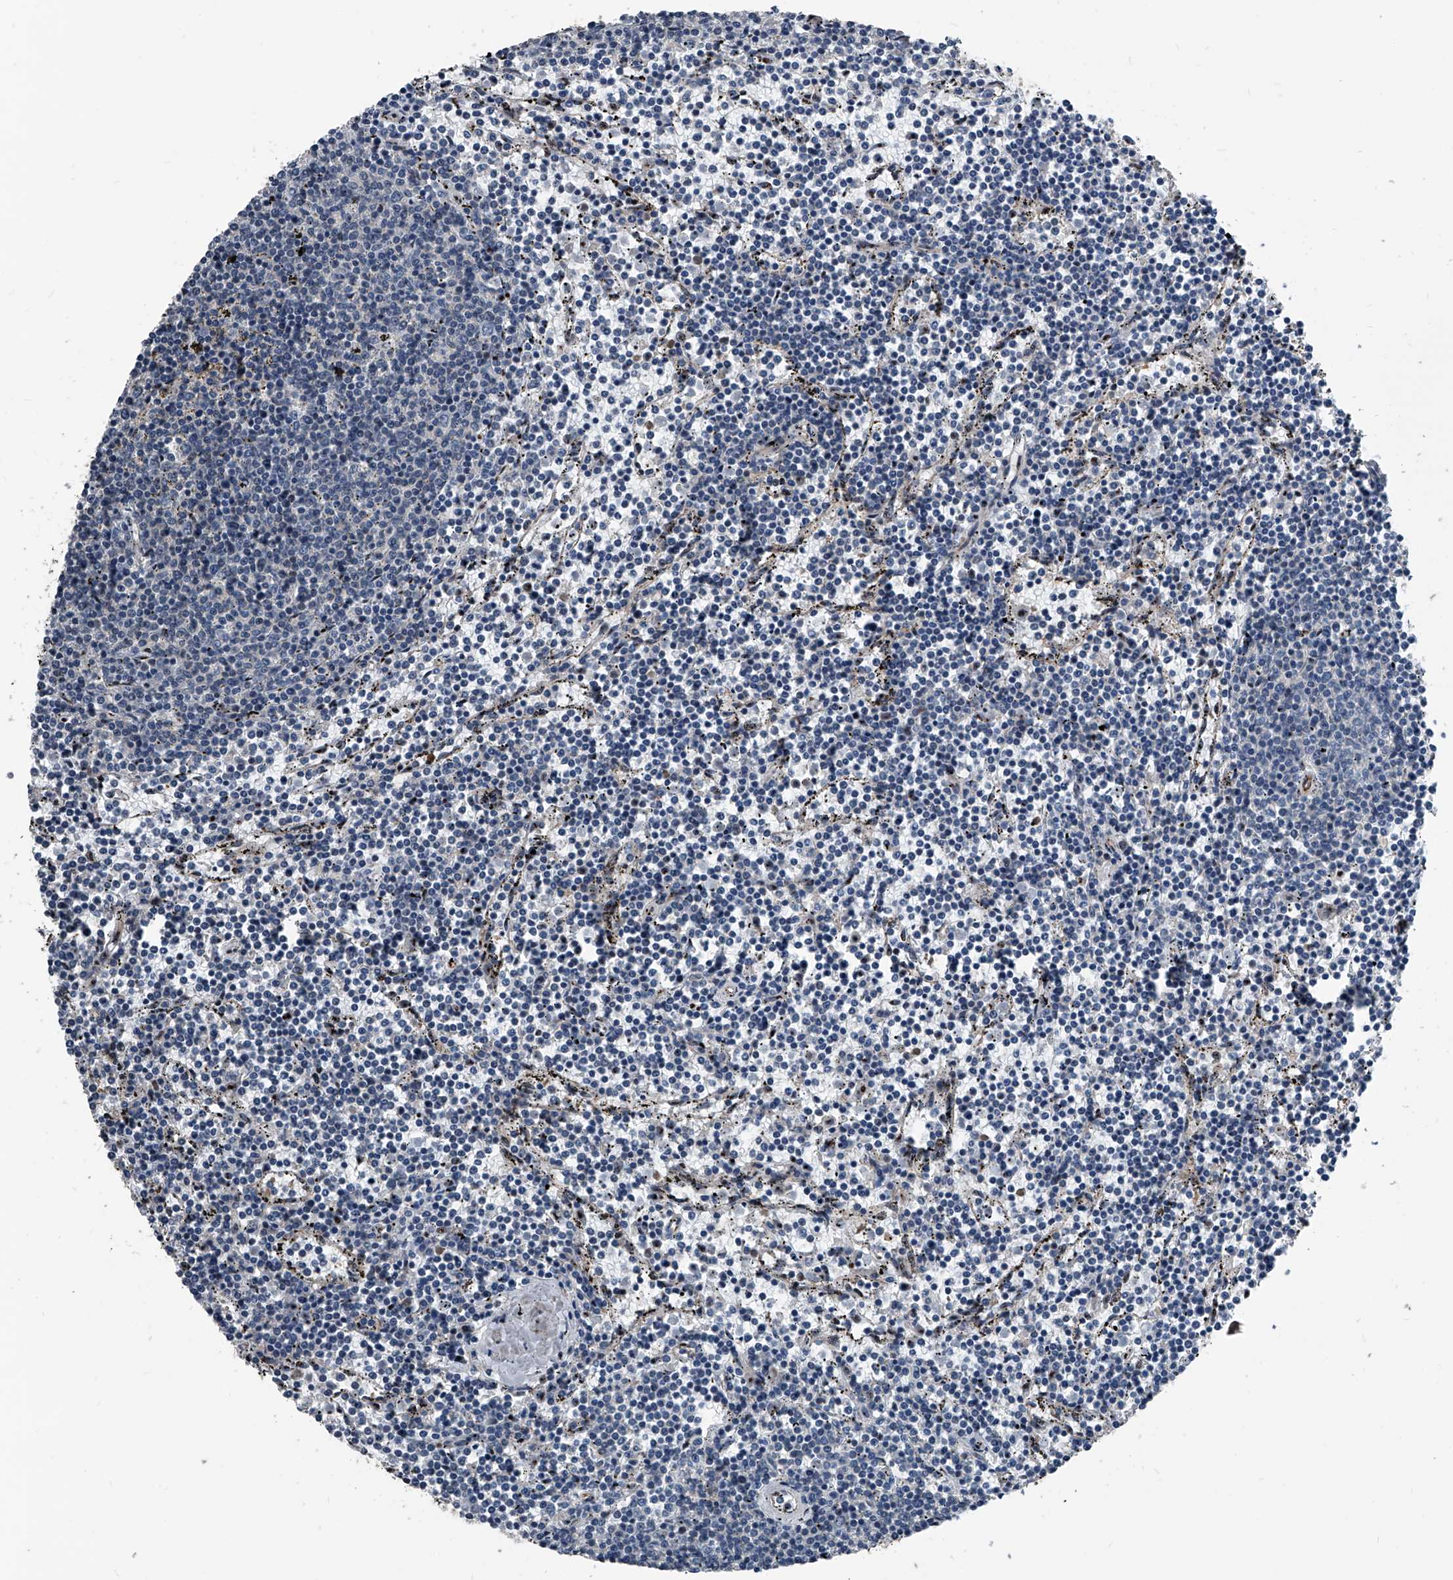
{"staining": {"intensity": "negative", "quantity": "none", "location": "none"}, "tissue": "lymphoma", "cell_type": "Tumor cells", "image_type": "cancer", "snomed": [{"axis": "morphology", "description": "Malignant lymphoma, non-Hodgkin's type, Low grade"}, {"axis": "topography", "description": "Spleen"}], "caption": "There is no significant expression in tumor cells of lymphoma.", "gene": "MEN1", "patient": {"sex": "female", "age": 50}}